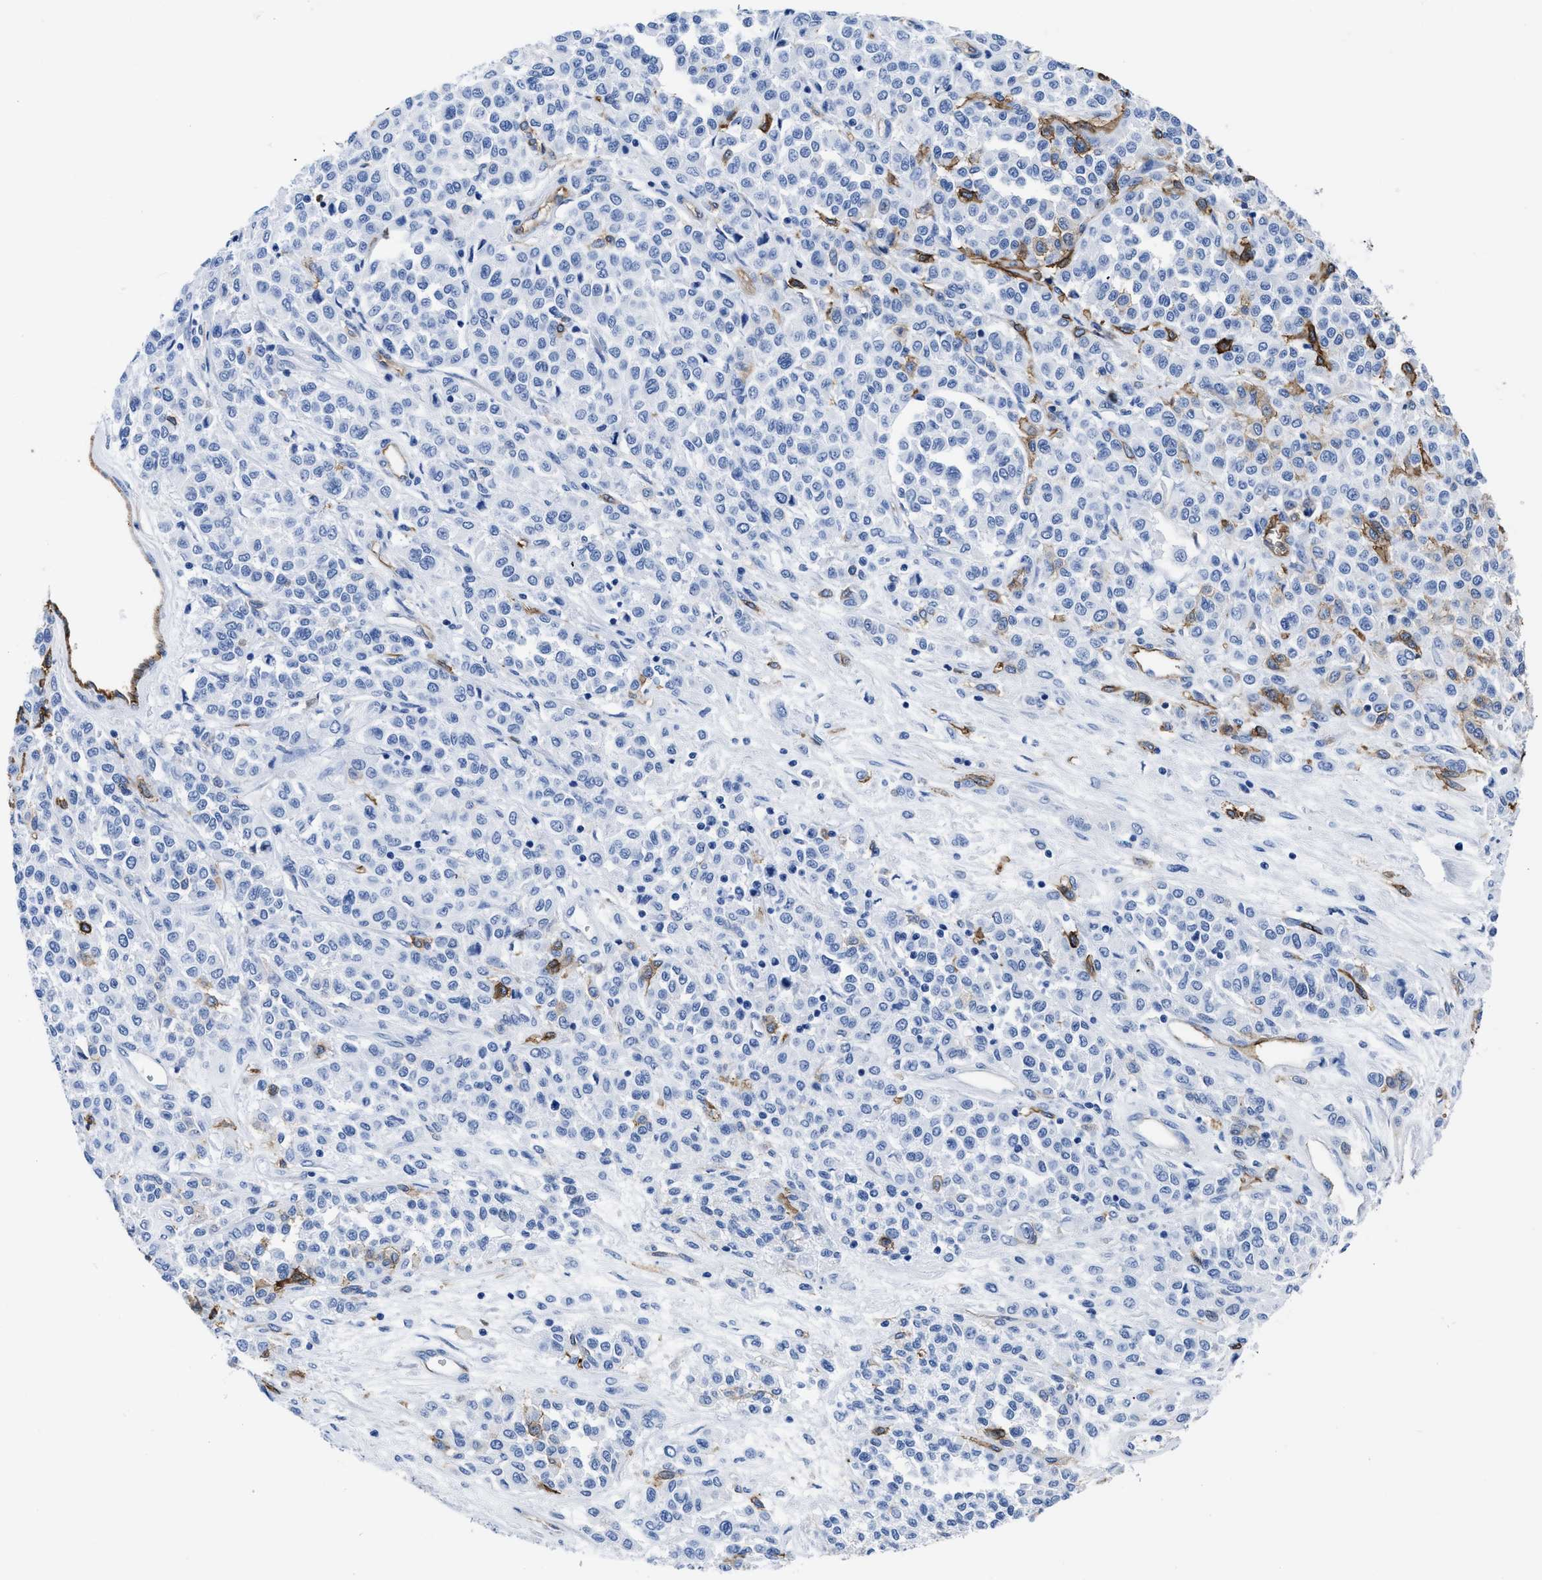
{"staining": {"intensity": "moderate", "quantity": "<25%", "location": "cytoplasmic/membranous"}, "tissue": "melanoma", "cell_type": "Tumor cells", "image_type": "cancer", "snomed": [{"axis": "morphology", "description": "Malignant melanoma, Metastatic site"}, {"axis": "topography", "description": "Pancreas"}], "caption": "High-power microscopy captured an immunohistochemistry (IHC) photomicrograph of malignant melanoma (metastatic site), revealing moderate cytoplasmic/membranous positivity in about <25% of tumor cells.", "gene": "AQP1", "patient": {"sex": "female", "age": 30}}